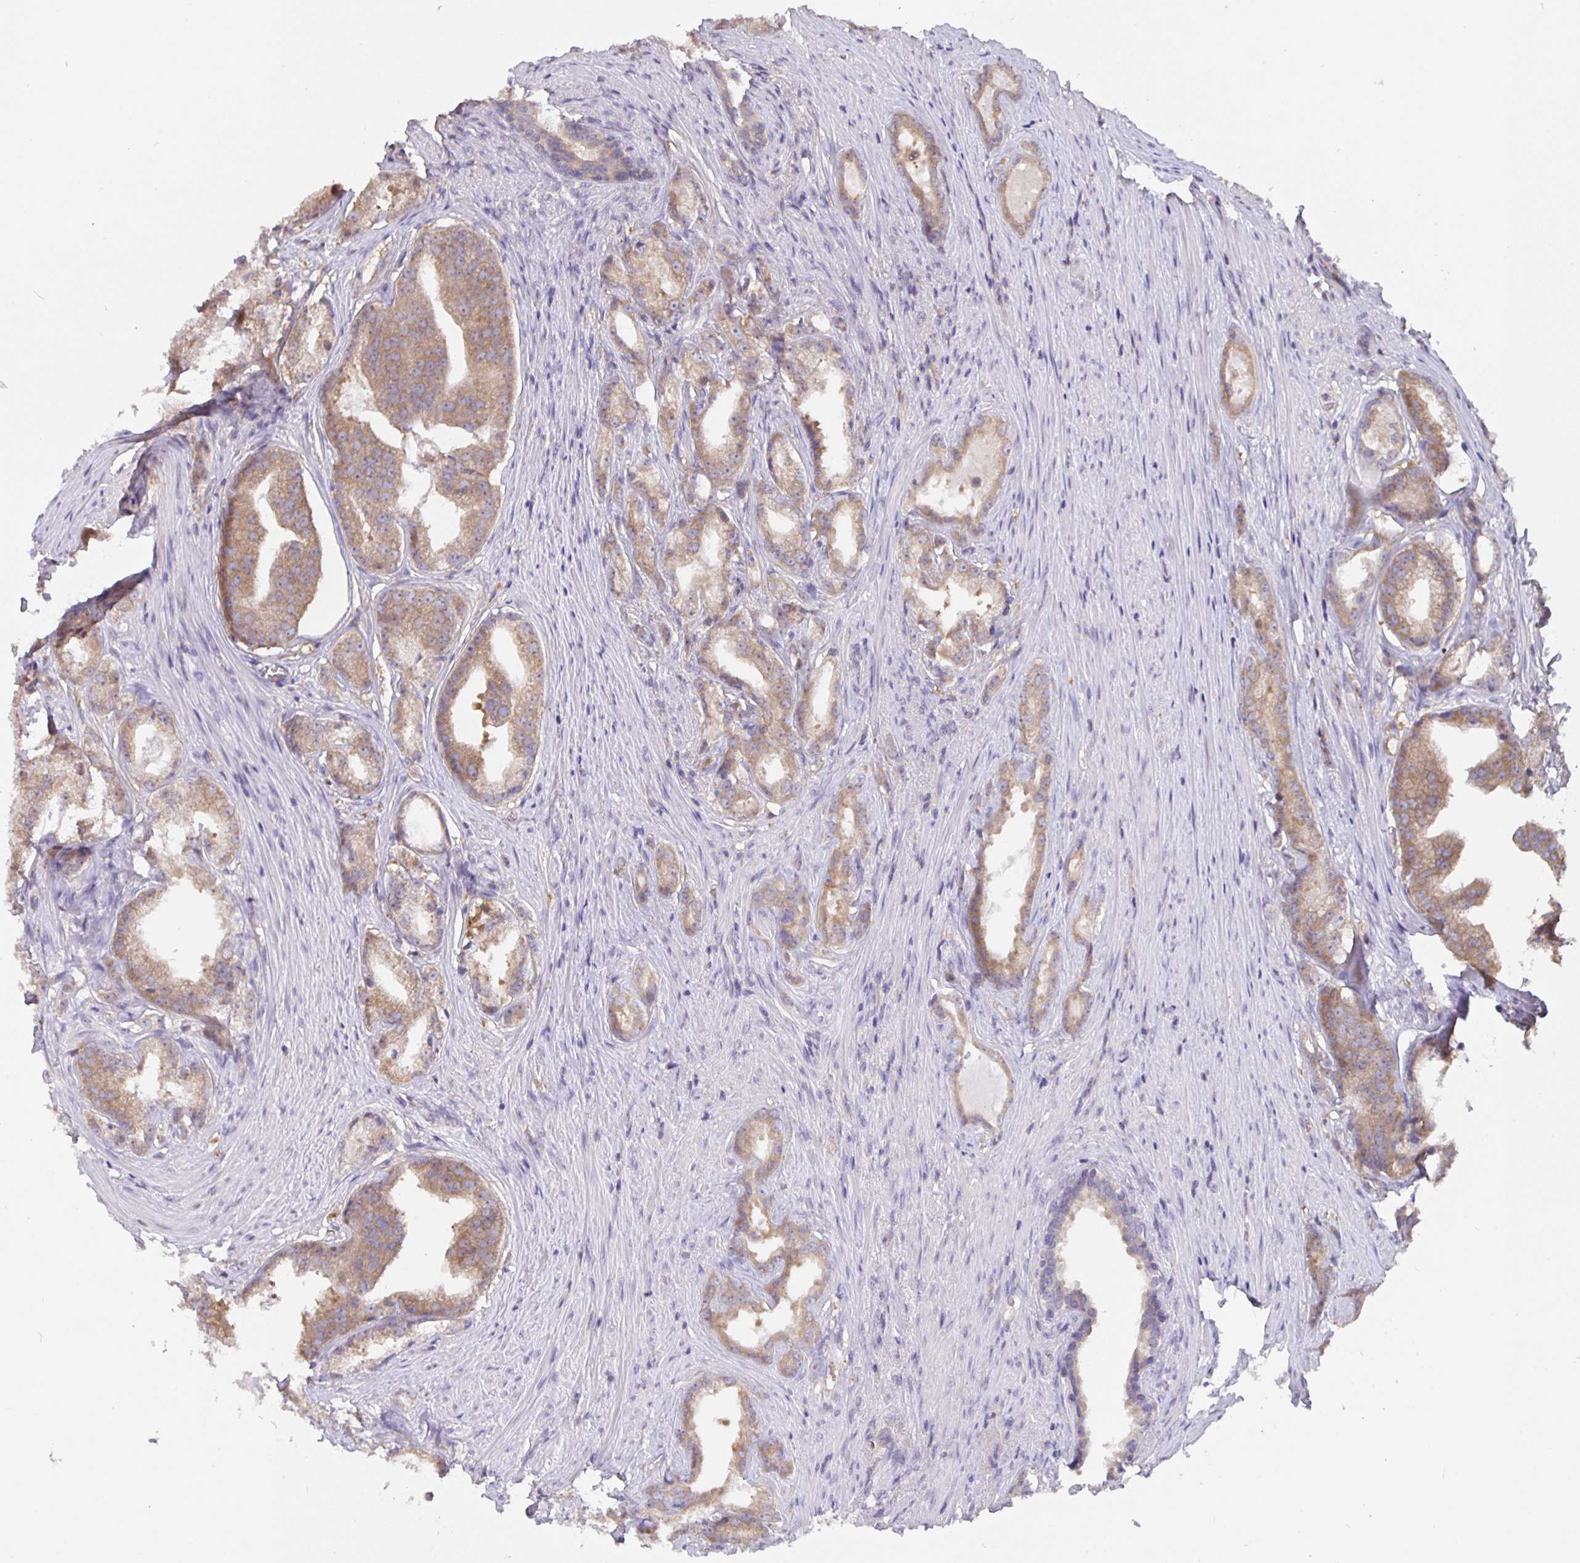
{"staining": {"intensity": "weak", "quantity": ">75%", "location": "cytoplasmic/membranous"}, "tissue": "prostate cancer", "cell_type": "Tumor cells", "image_type": "cancer", "snomed": [{"axis": "morphology", "description": "Adenocarcinoma, Low grade"}, {"axis": "topography", "description": "Prostate"}], "caption": "High-power microscopy captured an IHC histopathology image of prostate cancer, revealing weak cytoplasmic/membranous expression in approximately >75% of tumor cells. The staining is performed using DAB brown chromogen to label protein expression. The nuclei are counter-stained blue using hematoxylin.", "gene": "FEM1C", "patient": {"sex": "male", "age": 65}}